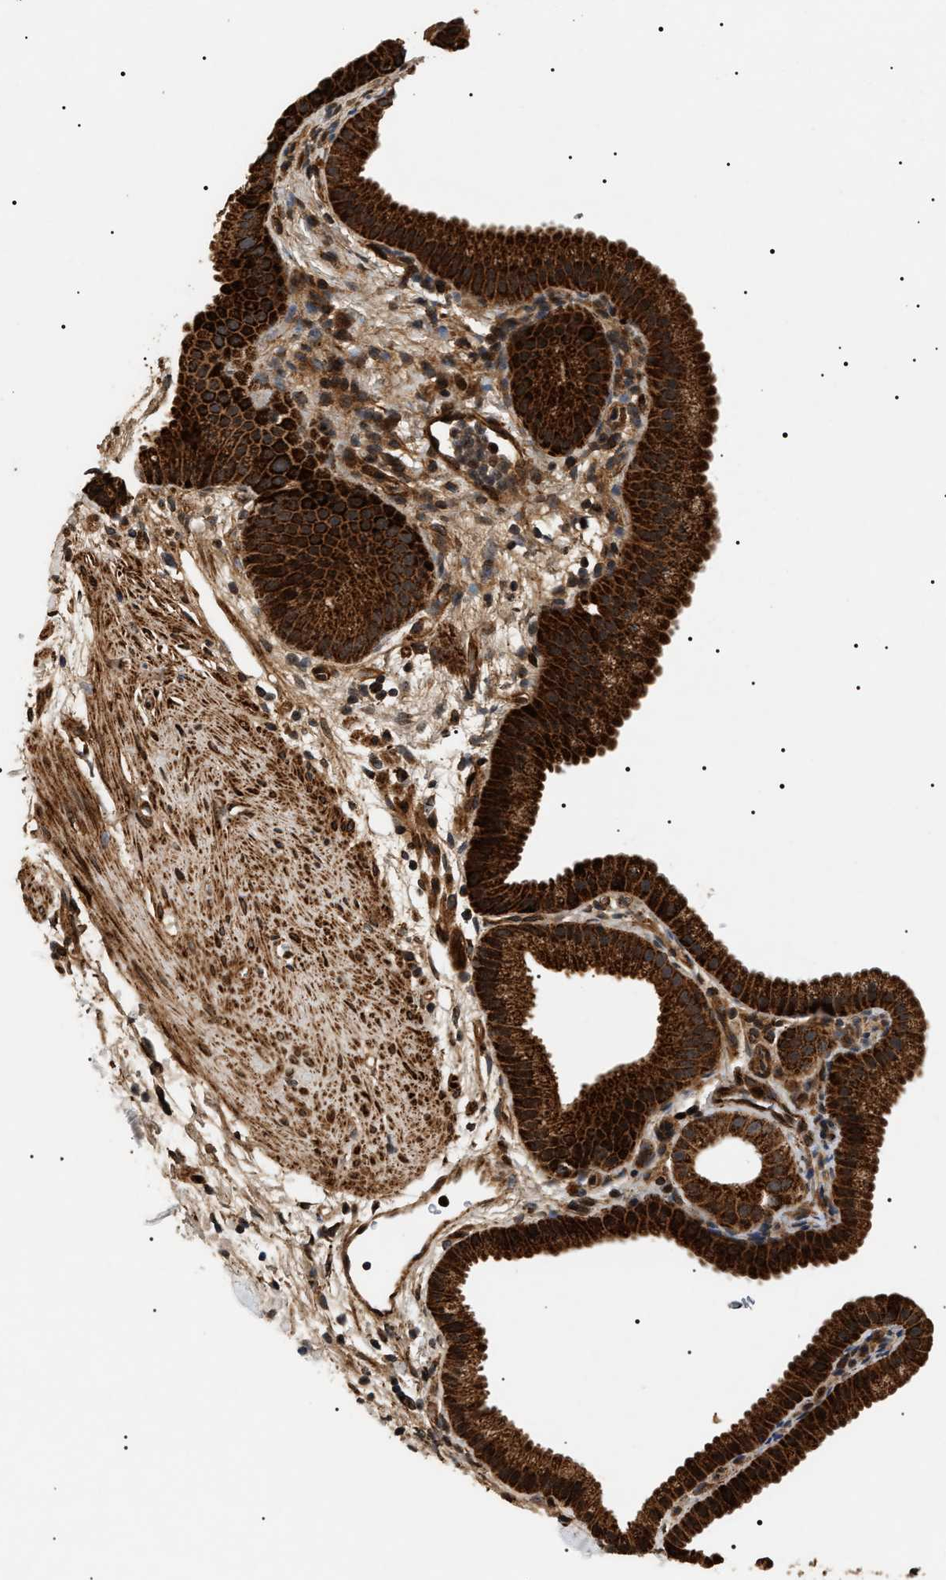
{"staining": {"intensity": "strong", "quantity": ">75%", "location": "cytoplasmic/membranous"}, "tissue": "gallbladder", "cell_type": "Glandular cells", "image_type": "normal", "snomed": [{"axis": "morphology", "description": "Normal tissue, NOS"}, {"axis": "topography", "description": "Gallbladder"}], "caption": "Brown immunohistochemical staining in normal gallbladder displays strong cytoplasmic/membranous expression in approximately >75% of glandular cells. (IHC, brightfield microscopy, high magnification).", "gene": "ZBTB26", "patient": {"sex": "female", "age": 64}}